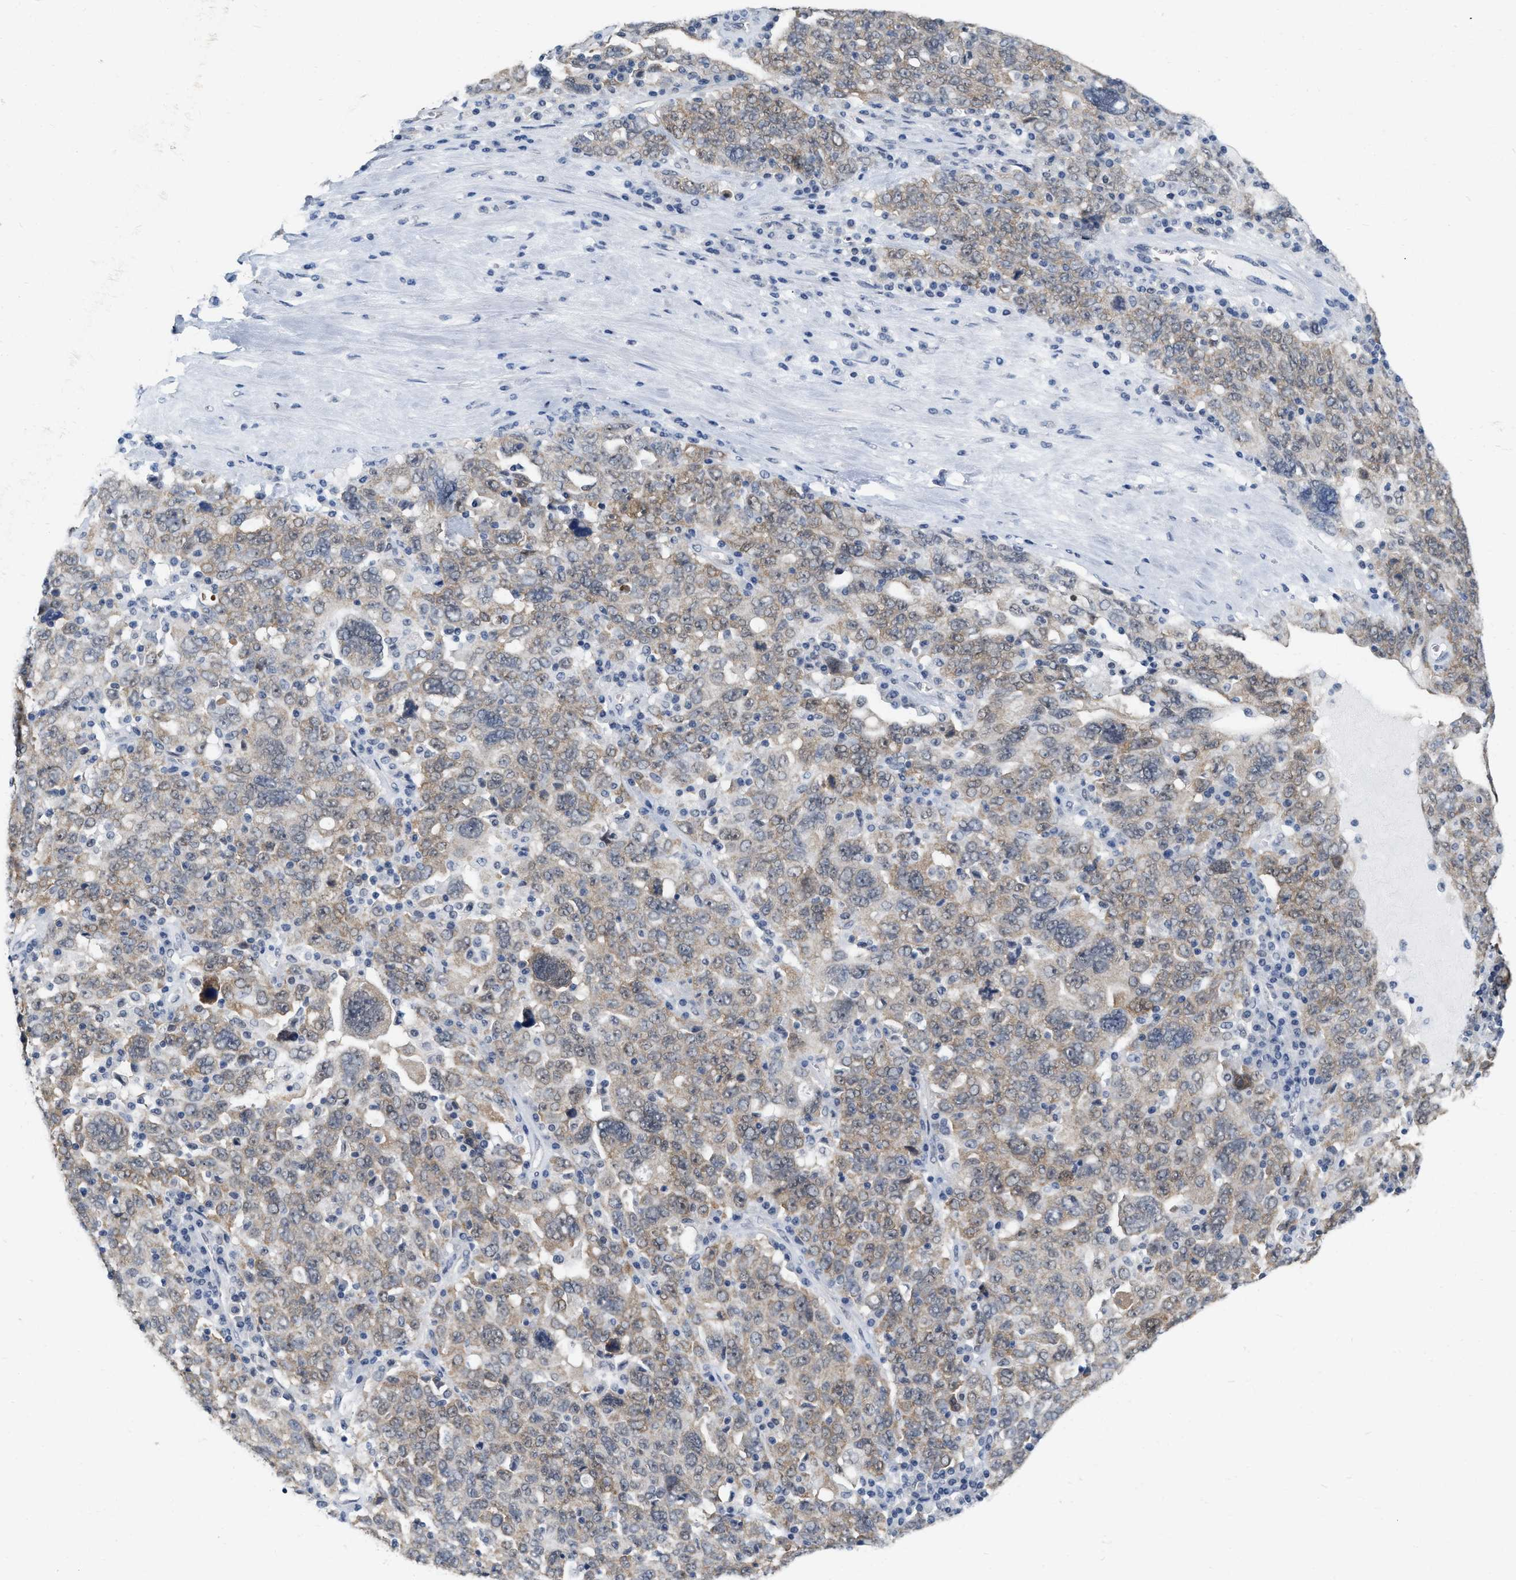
{"staining": {"intensity": "moderate", "quantity": ">75%", "location": "cytoplasmic/membranous"}, "tissue": "ovarian cancer", "cell_type": "Tumor cells", "image_type": "cancer", "snomed": [{"axis": "morphology", "description": "Carcinoma, endometroid"}, {"axis": "topography", "description": "Ovary"}], "caption": "Brown immunohistochemical staining in human ovarian cancer (endometroid carcinoma) shows moderate cytoplasmic/membranous positivity in approximately >75% of tumor cells. (Brightfield microscopy of DAB IHC at high magnification).", "gene": "RUVBL1", "patient": {"sex": "female", "age": 62}}